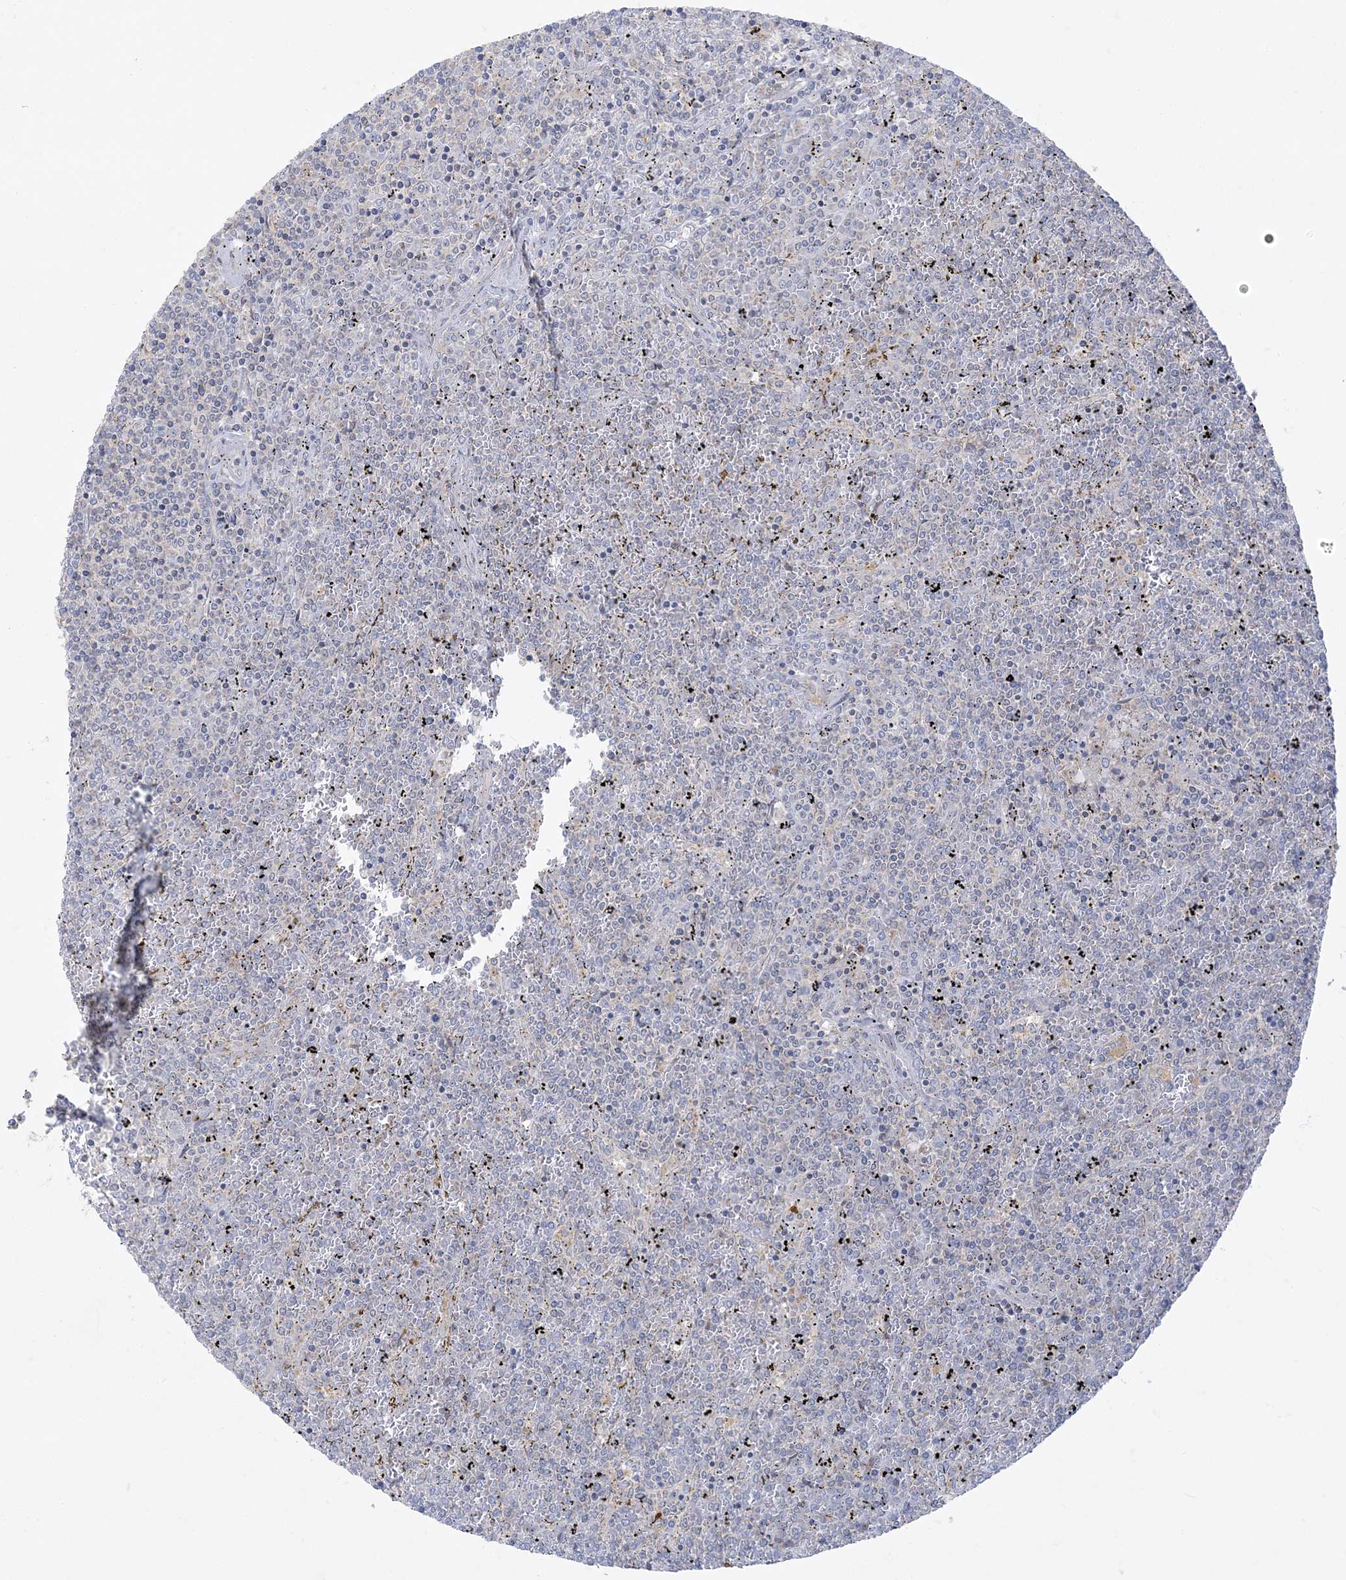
{"staining": {"intensity": "negative", "quantity": "none", "location": "none"}, "tissue": "lymphoma", "cell_type": "Tumor cells", "image_type": "cancer", "snomed": [{"axis": "morphology", "description": "Malignant lymphoma, non-Hodgkin's type, Low grade"}, {"axis": "topography", "description": "Spleen"}], "caption": "A high-resolution micrograph shows IHC staining of lymphoma, which exhibits no significant expression in tumor cells. (Immunohistochemistry (ihc), brightfield microscopy, high magnification).", "gene": "ZC3H6", "patient": {"sex": "female", "age": 19}}